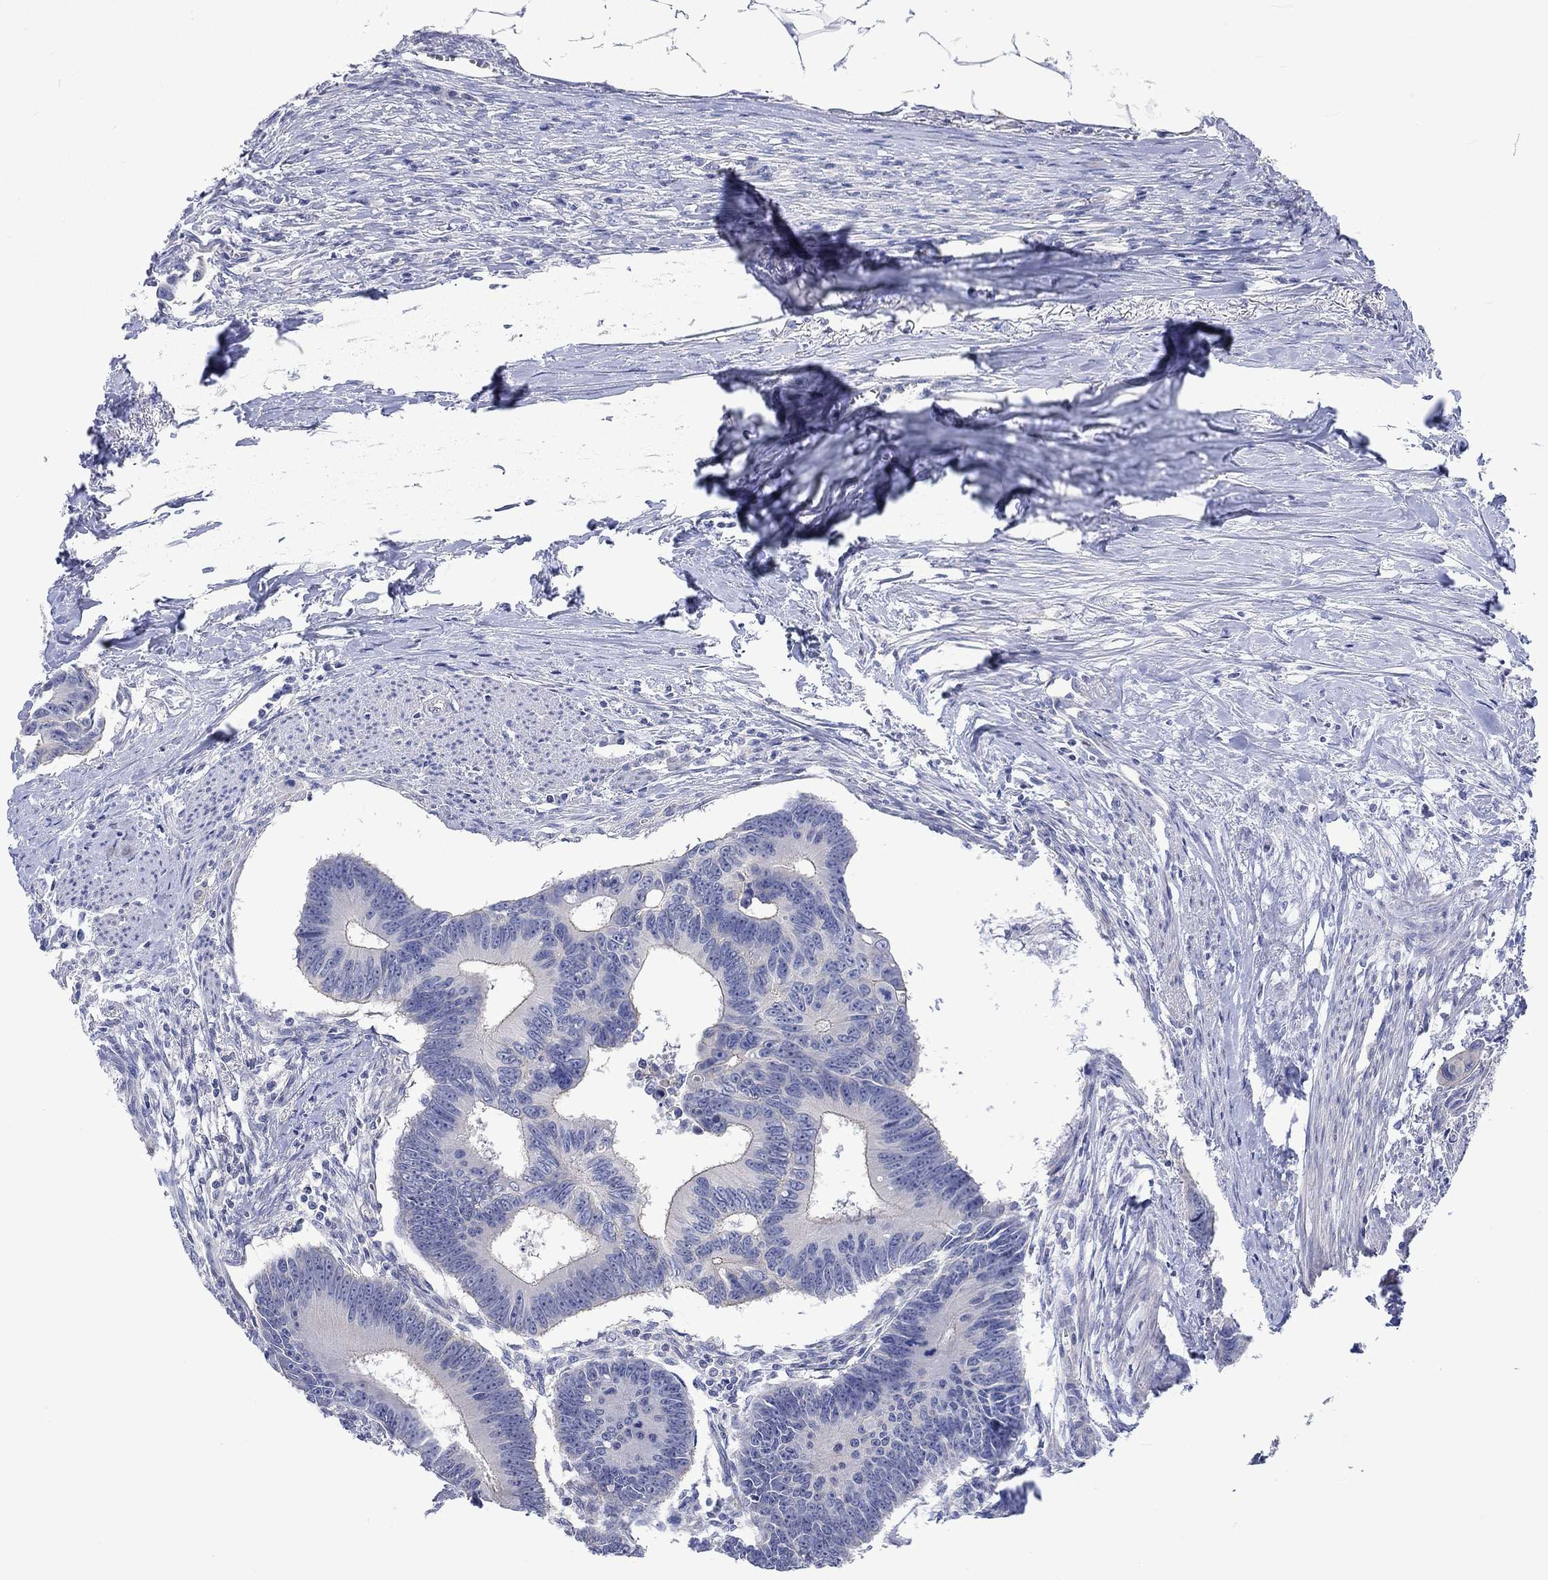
{"staining": {"intensity": "negative", "quantity": "none", "location": "none"}, "tissue": "colorectal cancer", "cell_type": "Tumor cells", "image_type": "cancer", "snomed": [{"axis": "morphology", "description": "Adenocarcinoma, NOS"}, {"axis": "topography", "description": "Colon"}], "caption": "DAB (3,3'-diaminobenzidine) immunohistochemical staining of colorectal cancer displays no significant staining in tumor cells.", "gene": "AGRP", "patient": {"sex": "male", "age": 70}}